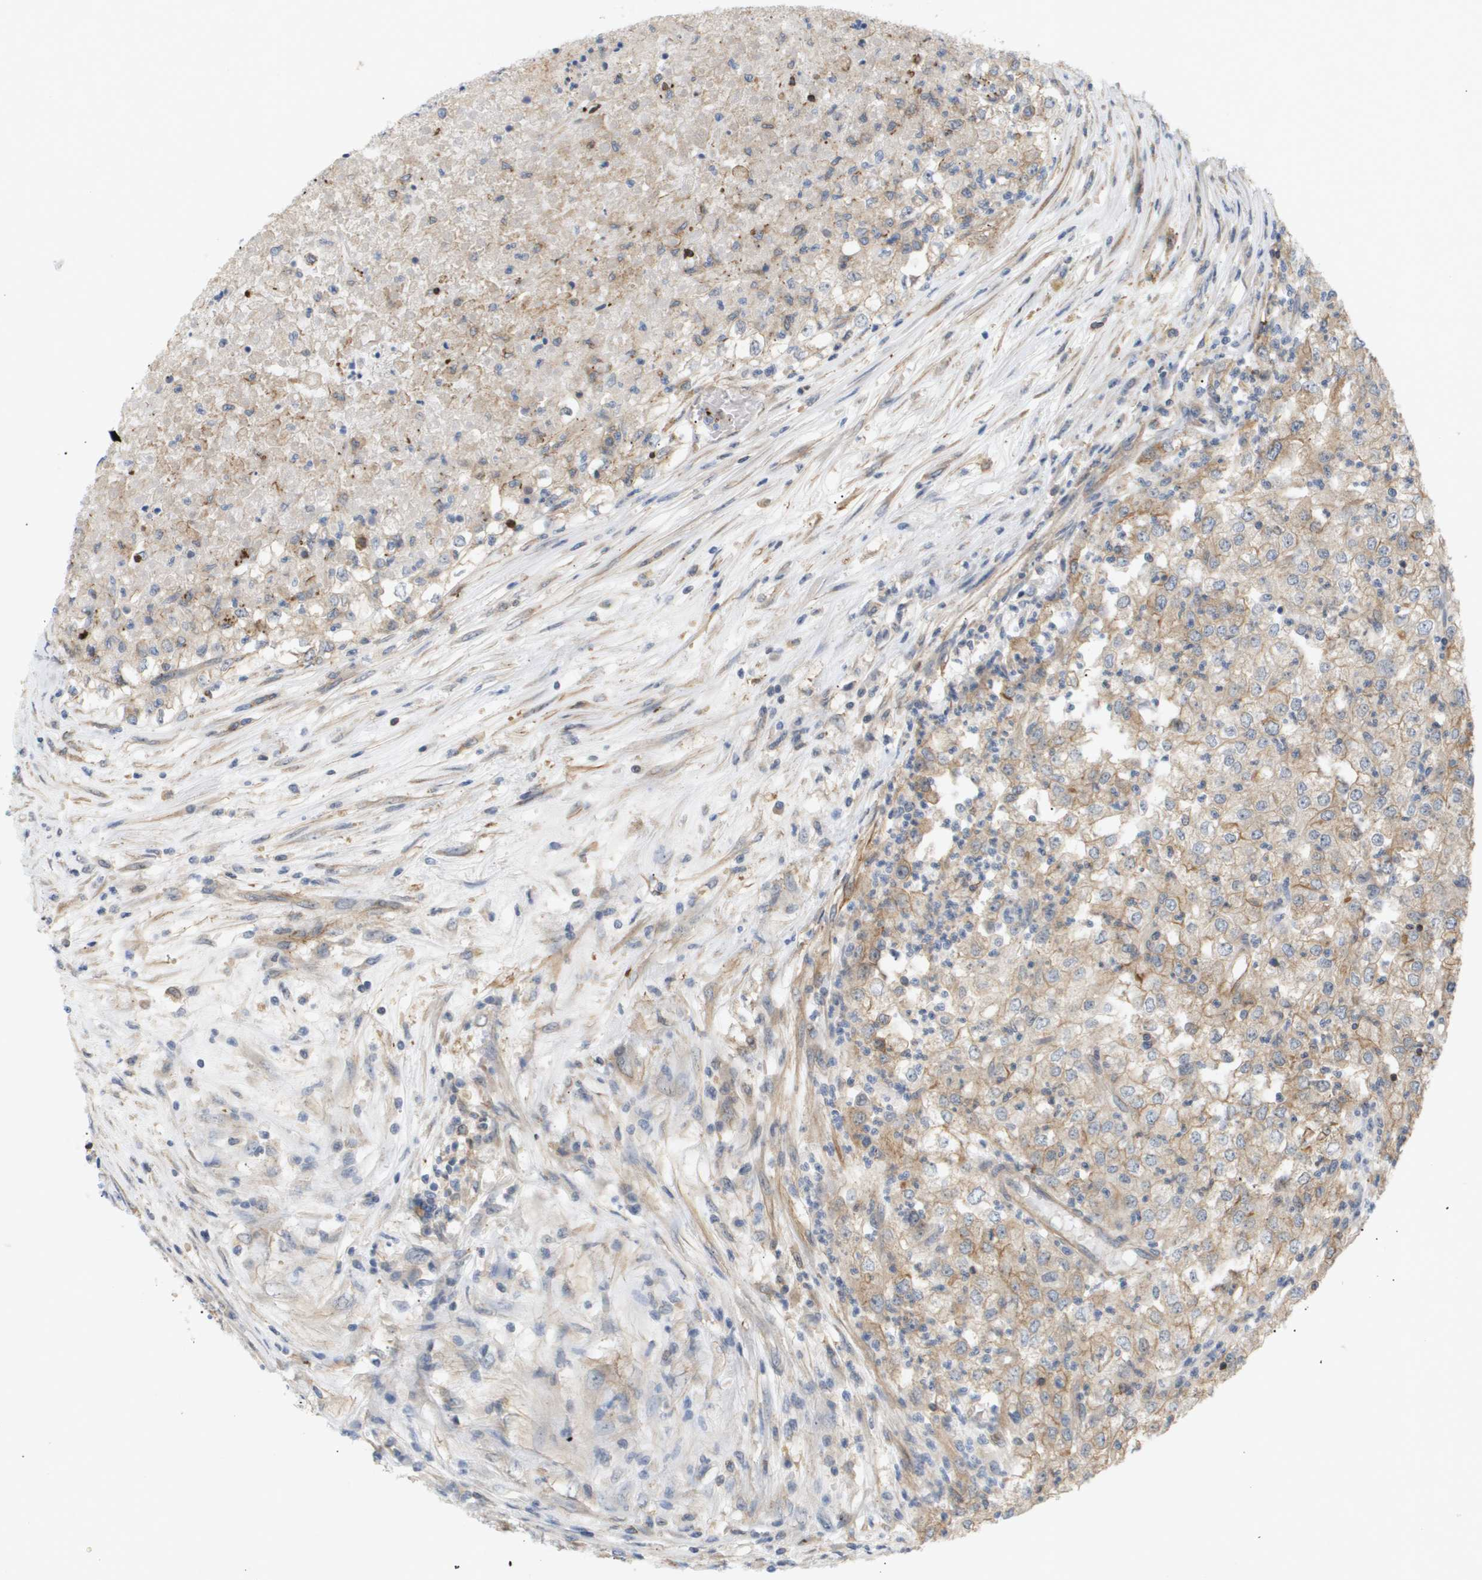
{"staining": {"intensity": "weak", "quantity": ">75%", "location": "cytoplasmic/membranous"}, "tissue": "renal cancer", "cell_type": "Tumor cells", "image_type": "cancer", "snomed": [{"axis": "morphology", "description": "Adenocarcinoma, NOS"}, {"axis": "topography", "description": "Kidney"}], "caption": "A micrograph of renal cancer (adenocarcinoma) stained for a protein reveals weak cytoplasmic/membranous brown staining in tumor cells.", "gene": "CORO2B", "patient": {"sex": "female", "age": 54}}